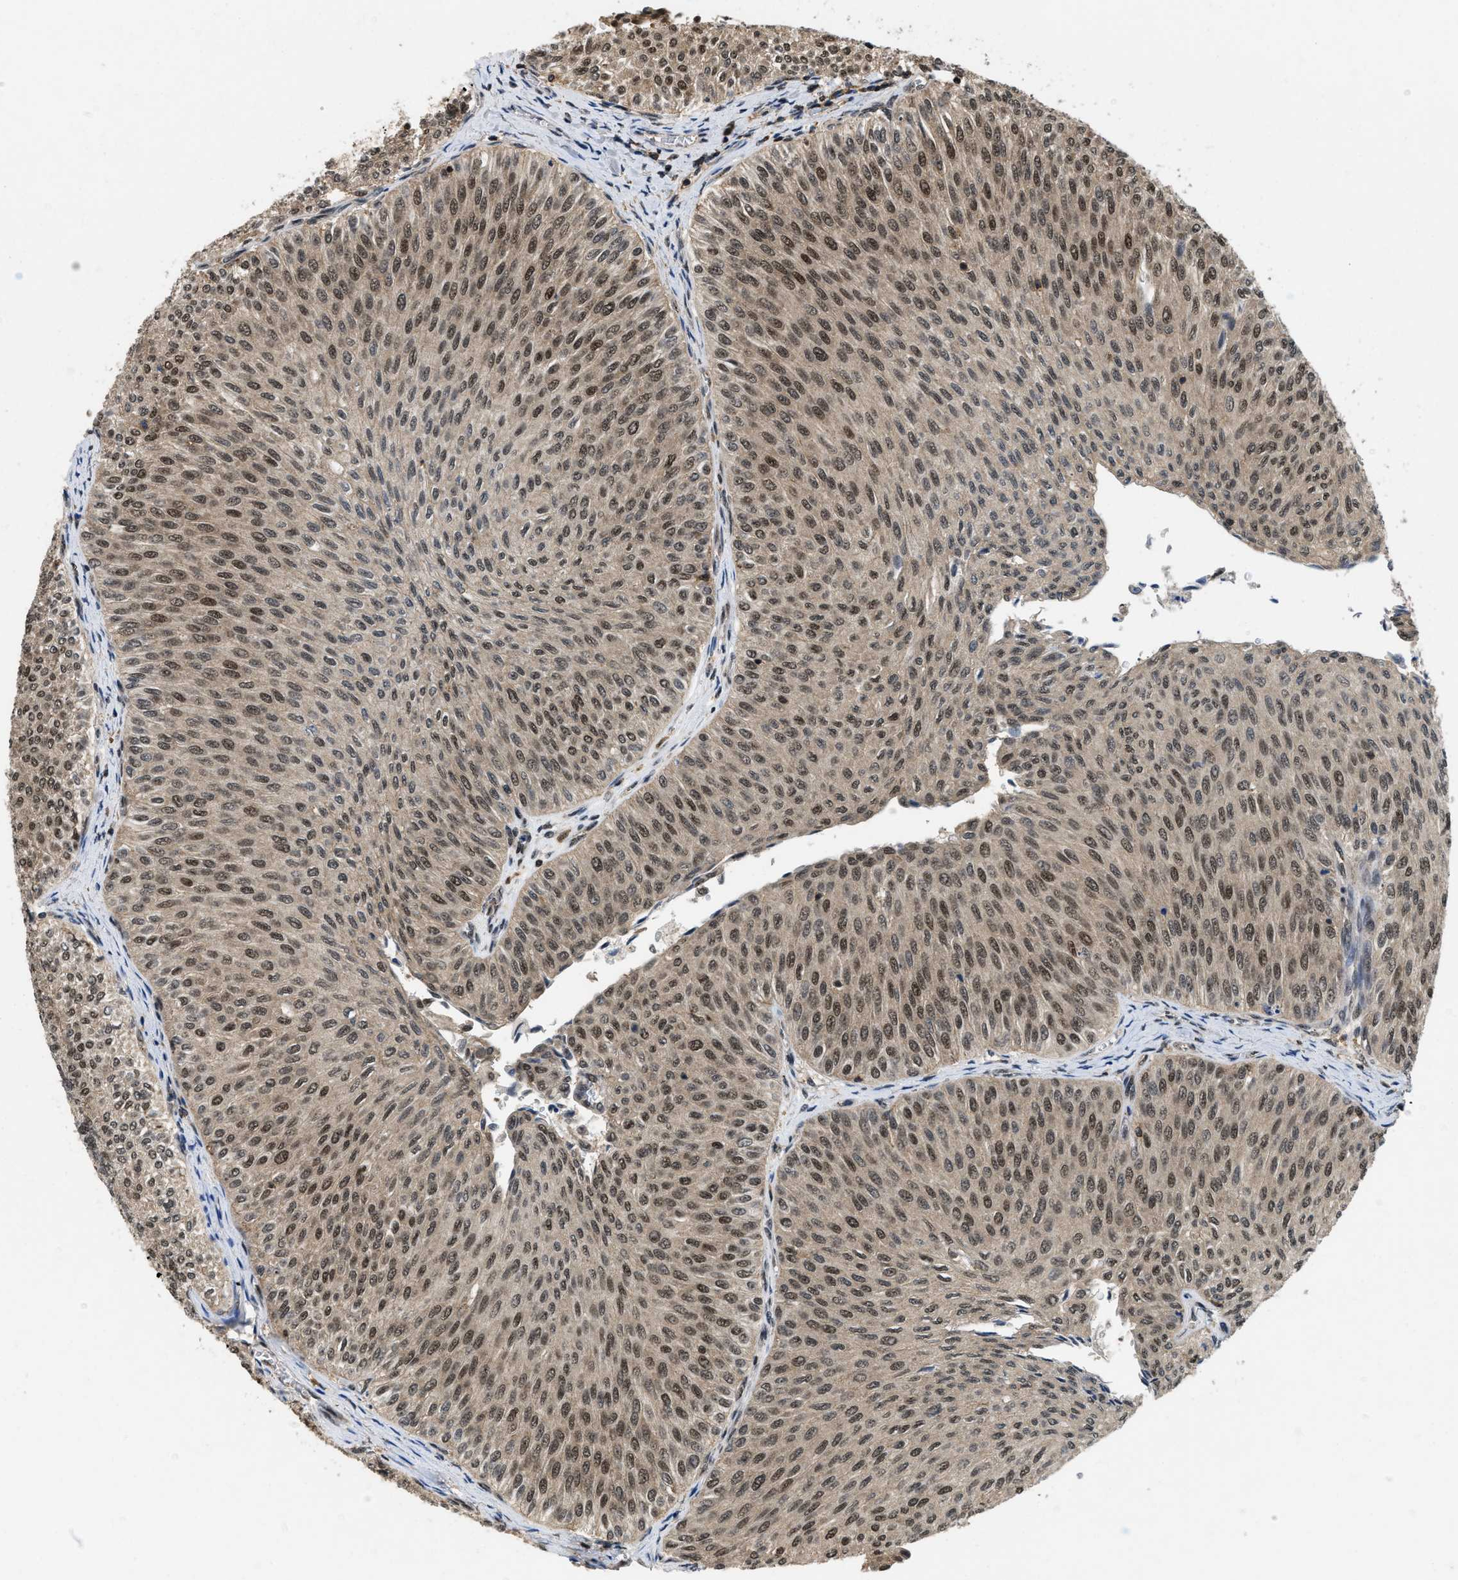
{"staining": {"intensity": "moderate", "quantity": ">75%", "location": "cytoplasmic/membranous,nuclear"}, "tissue": "urothelial cancer", "cell_type": "Tumor cells", "image_type": "cancer", "snomed": [{"axis": "morphology", "description": "Urothelial carcinoma, Low grade"}, {"axis": "topography", "description": "Urinary bladder"}], "caption": "There is medium levels of moderate cytoplasmic/membranous and nuclear staining in tumor cells of urothelial cancer, as demonstrated by immunohistochemical staining (brown color).", "gene": "ATF7IP", "patient": {"sex": "male", "age": 78}}